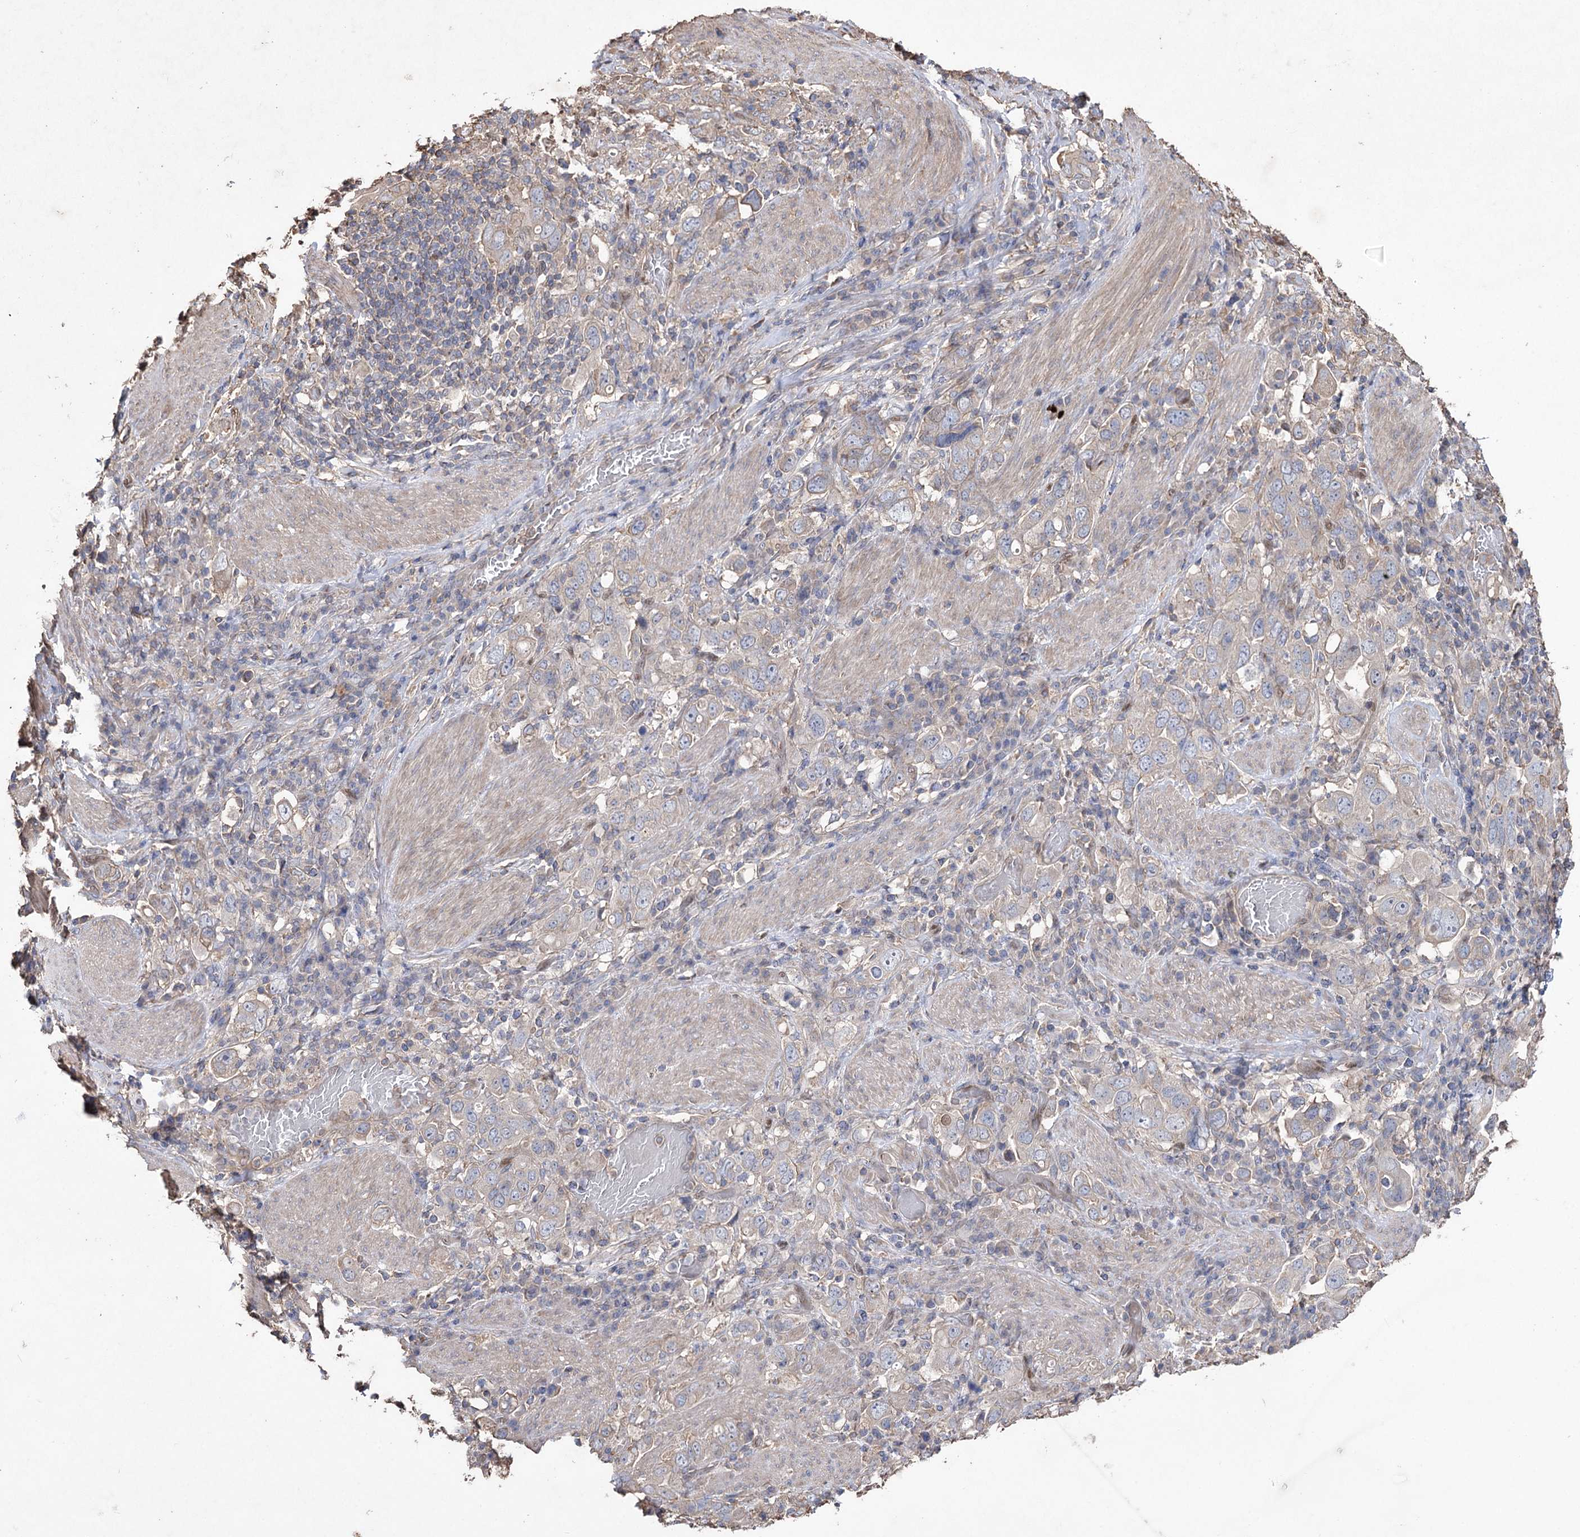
{"staining": {"intensity": "negative", "quantity": "none", "location": "none"}, "tissue": "stomach cancer", "cell_type": "Tumor cells", "image_type": "cancer", "snomed": [{"axis": "morphology", "description": "Adenocarcinoma, NOS"}, {"axis": "topography", "description": "Stomach, upper"}], "caption": "Protein analysis of stomach cancer (adenocarcinoma) demonstrates no significant expression in tumor cells.", "gene": "FAM13B", "patient": {"sex": "male", "age": 62}}